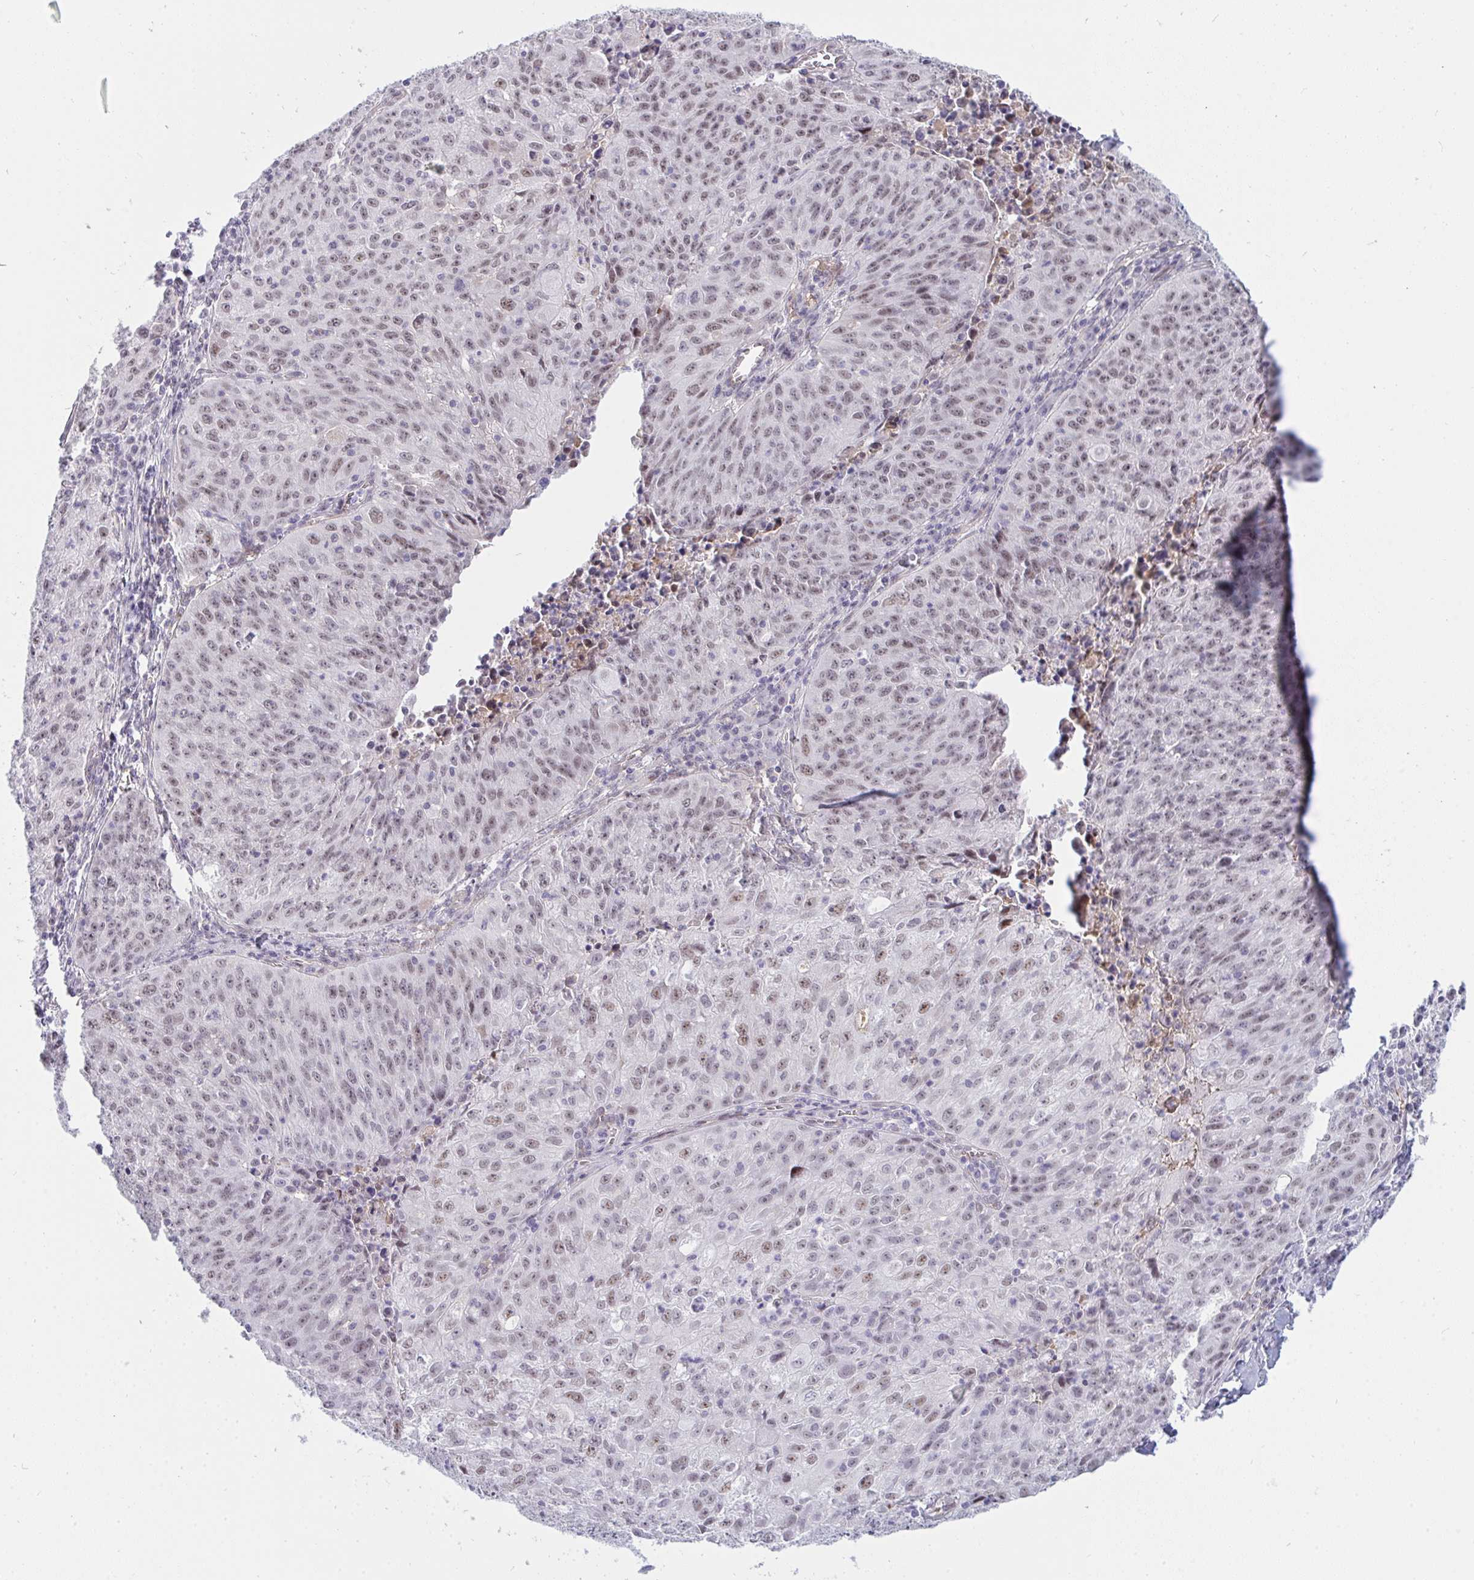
{"staining": {"intensity": "moderate", "quantity": "25%-75%", "location": "nuclear"}, "tissue": "lung cancer", "cell_type": "Tumor cells", "image_type": "cancer", "snomed": [{"axis": "morphology", "description": "Squamous cell carcinoma, NOS"}, {"axis": "morphology", "description": "Squamous cell carcinoma, metastatic, NOS"}, {"axis": "topography", "description": "Bronchus"}, {"axis": "topography", "description": "Lung"}], "caption": "This histopathology image reveals lung cancer stained with immunohistochemistry (IHC) to label a protein in brown. The nuclear of tumor cells show moderate positivity for the protein. Nuclei are counter-stained blue.", "gene": "DSCAML1", "patient": {"sex": "male", "age": 62}}